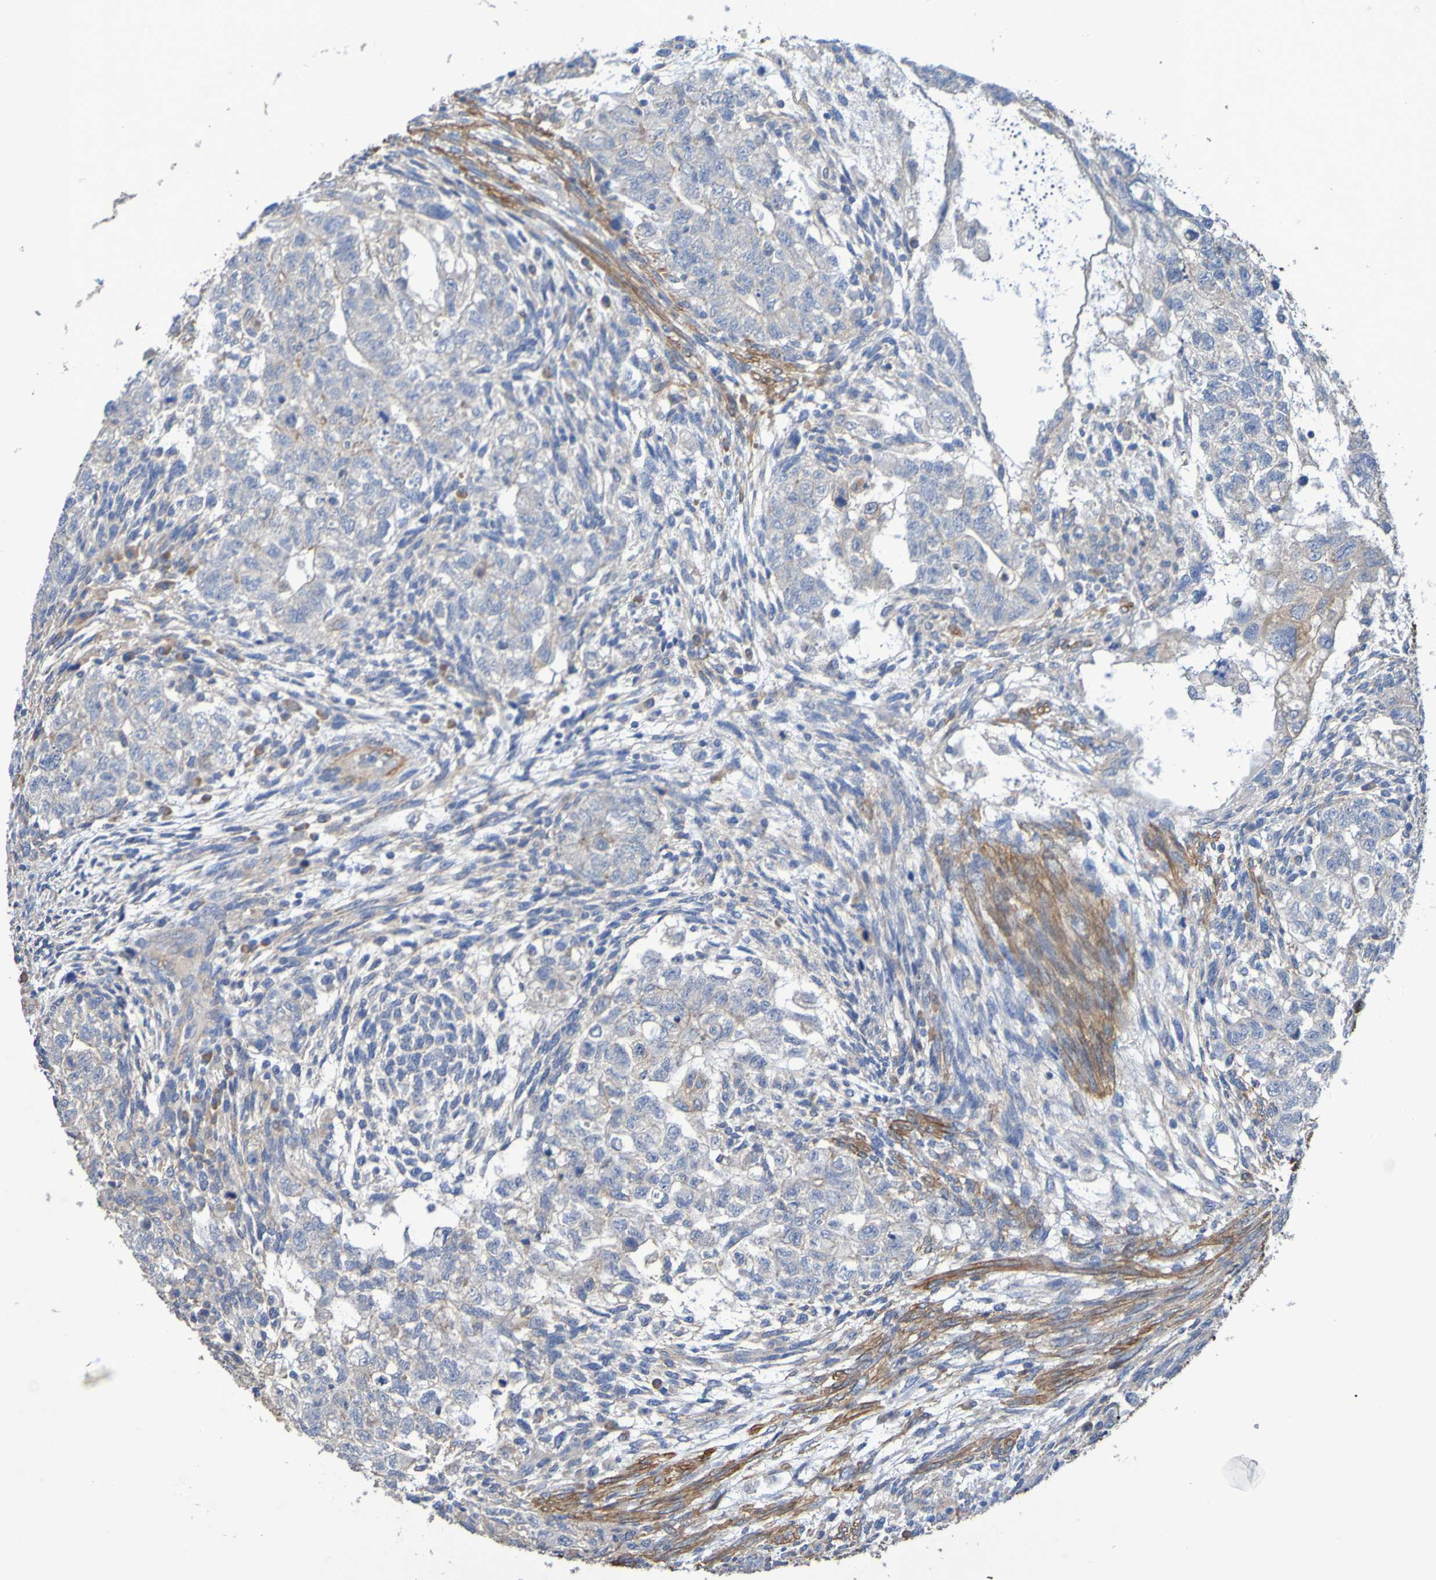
{"staining": {"intensity": "weak", "quantity": "25%-75%", "location": "cytoplasmic/membranous"}, "tissue": "testis cancer", "cell_type": "Tumor cells", "image_type": "cancer", "snomed": [{"axis": "morphology", "description": "Normal tissue, NOS"}, {"axis": "morphology", "description": "Carcinoma, Embryonal, NOS"}, {"axis": "topography", "description": "Testis"}], "caption": "The immunohistochemical stain shows weak cytoplasmic/membranous staining in tumor cells of embryonal carcinoma (testis) tissue. The protein of interest is shown in brown color, while the nuclei are stained blue.", "gene": "SRPRB", "patient": {"sex": "male", "age": 36}}